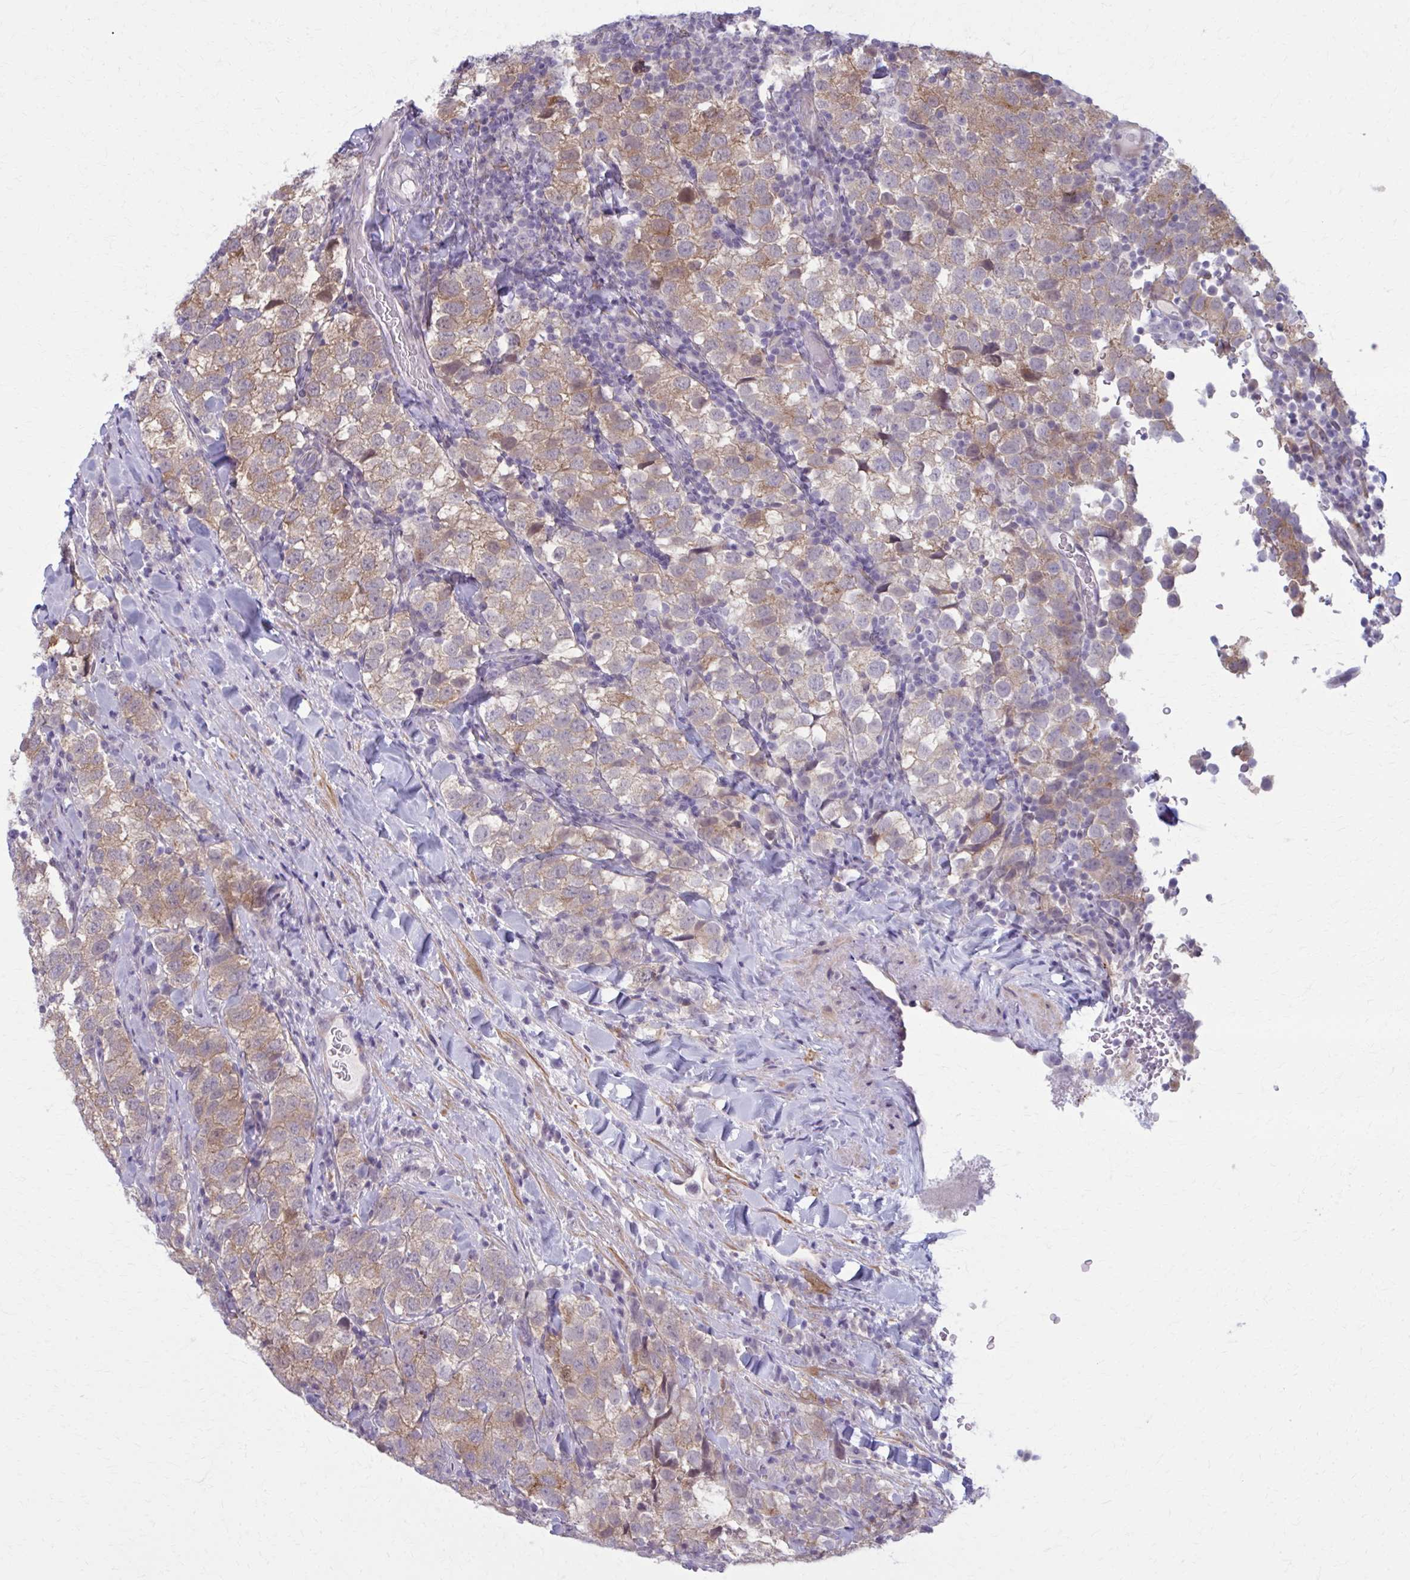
{"staining": {"intensity": "moderate", "quantity": ">75%", "location": "cytoplasmic/membranous"}, "tissue": "testis cancer", "cell_type": "Tumor cells", "image_type": "cancer", "snomed": [{"axis": "morphology", "description": "Seminoma, NOS"}, {"axis": "topography", "description": "Testis"}], "caption": "High-power microscopy captured an IHC image of testis cancer, revealing moderate cytoplasmic/membranous expression in approximately >75% of tumor cells.", "gene": "NUMBL", "patient": {"sex": "male", "age": 34}}